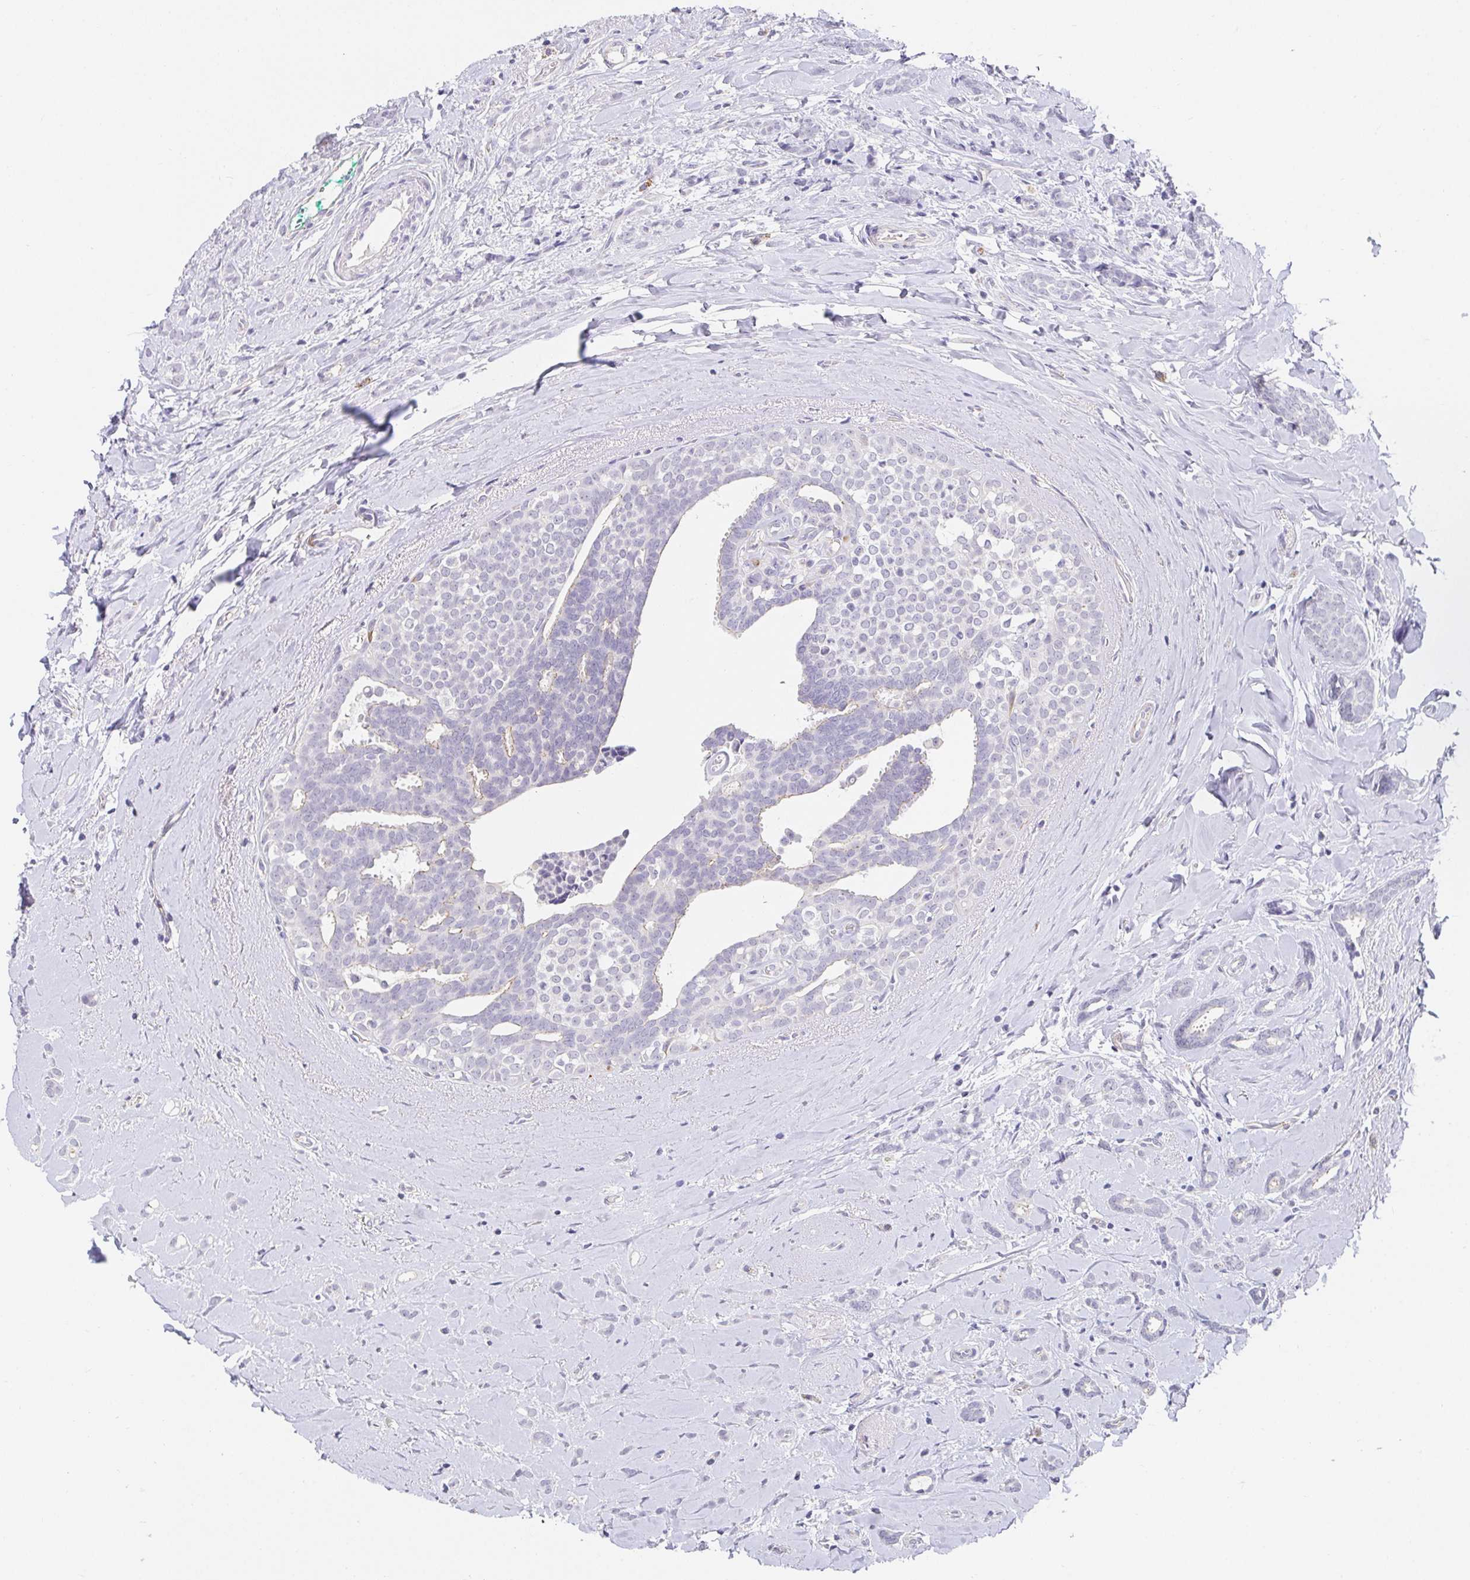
{"staining": {"intensity": "negative", "quantity": "none", "location": "none"}, "tissue": "breast cancer", "cell_type": "Tumor cells", "image_type": "cancer", "snomed": [{"axis": "morphology", "description": "Intraductal carcinoma, in situ"}, {"axis": "morphology", "description": "Duct carcinoma"}, {"axis": "morphology", "description": "Lobular carcinoma, in situ"}, {"axis": "topography", "description": "Breast"}], "caption": "The immunohistochemistry image has no significant expression in tumor cells of breast cancer (invasive ductal carcinoma) tissue.", "gene": "PDX1", "patient": {"sex": "female", "age": 44}}